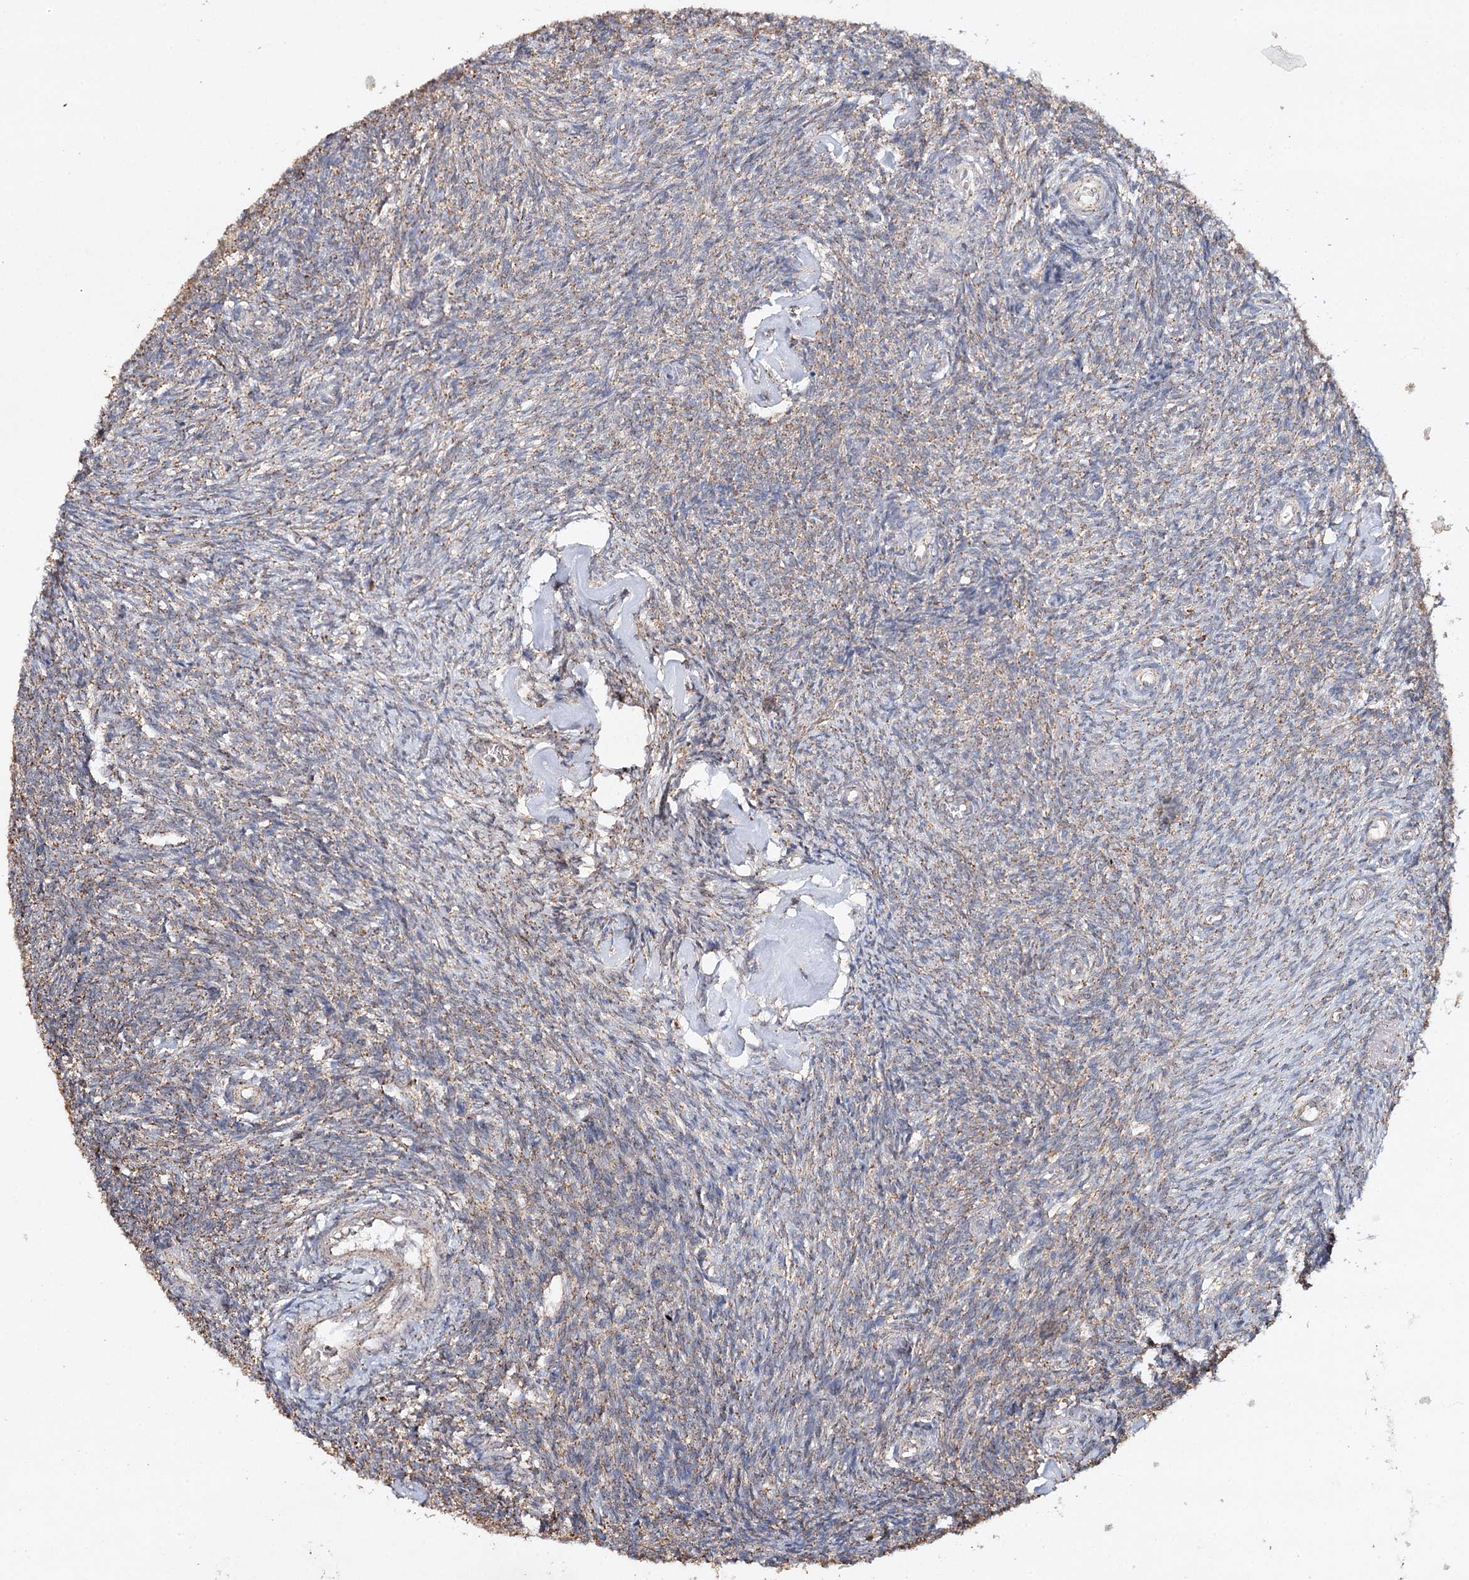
{"staining": {"intensity": "weak", "quantity": "25%-75%", "location": "cytoplasmic/membranous"}, "tissue": "ovary", "cell_type": "Ovarian stroma cells", "image_type": "normal", "snomed": [{"axis": "morphology", "description": "Normal tissue, NOS"}, {"axis": "topography", "description": "Ovary"}], "caption": "Approximately 25%-75% of ovarian stroma cells in normal ovary exhibit weak cytoplasmic/membranous protein positivity as visualized by brown immunohistochemical staining.", "gene": "PIK3CB", "patient": {"sex": "female", "age": 44}}